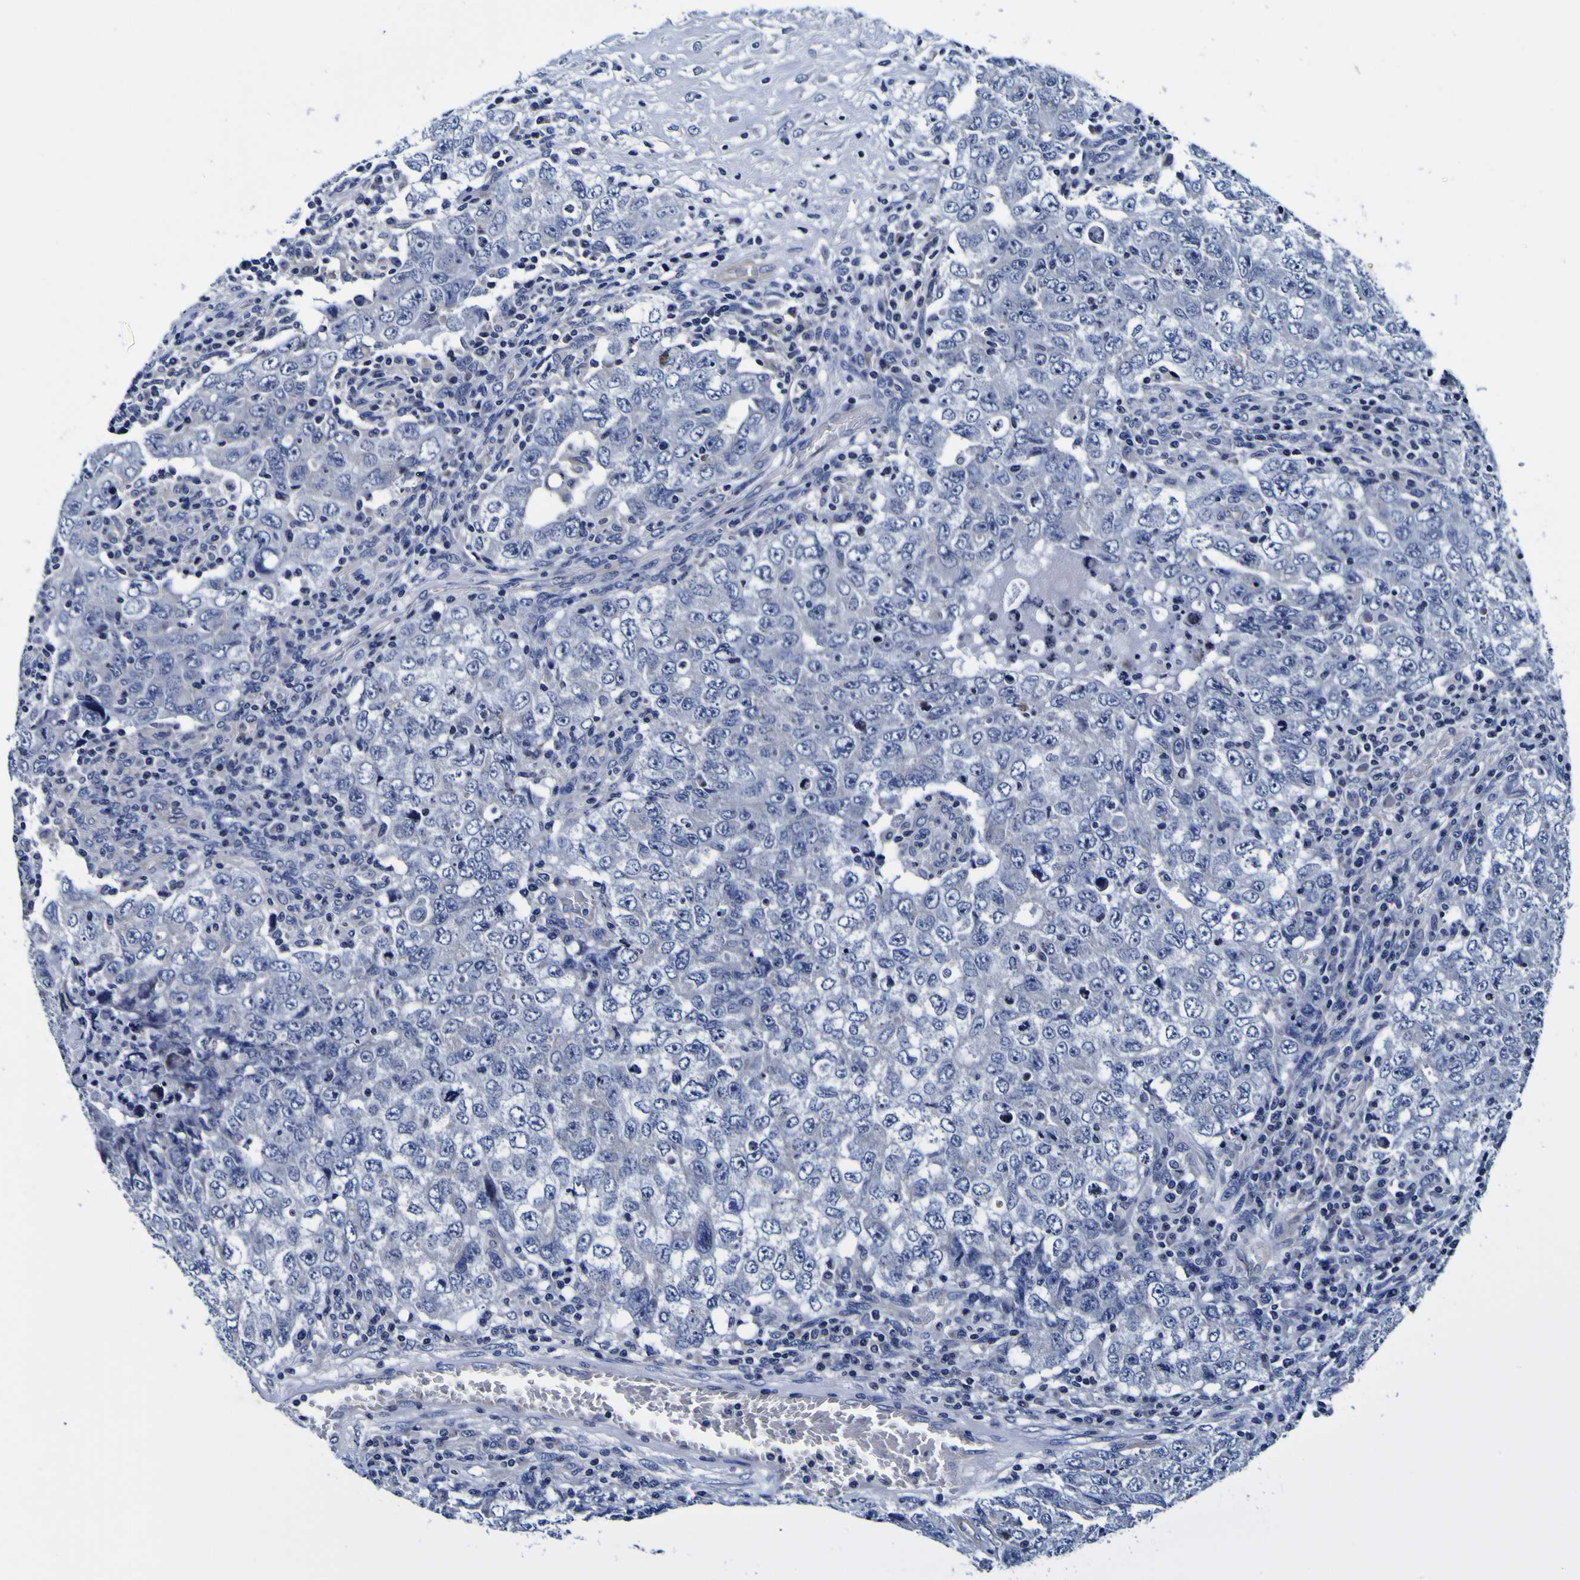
{"staining": {"intensity": "negative", "quantity": "none", "location": "none"}, "tissue": "testis cancer", "cell_type": "Tumor cells", "image_type": "cancer", "snomed": [{"axis": "morphology", "description": "Carcinoma, Embryonal, NOS"}, {"axis": "topography", "description": "Testis"}], "caption": "Immunohistochemistry histopathology image of human testis cancer (embryonal carcinoma) stained for a protein (brown), which exhibits no positivity in tumor cells.", "gene": "PDLIM4", "patient": {"sex": "male", "age": 26}}